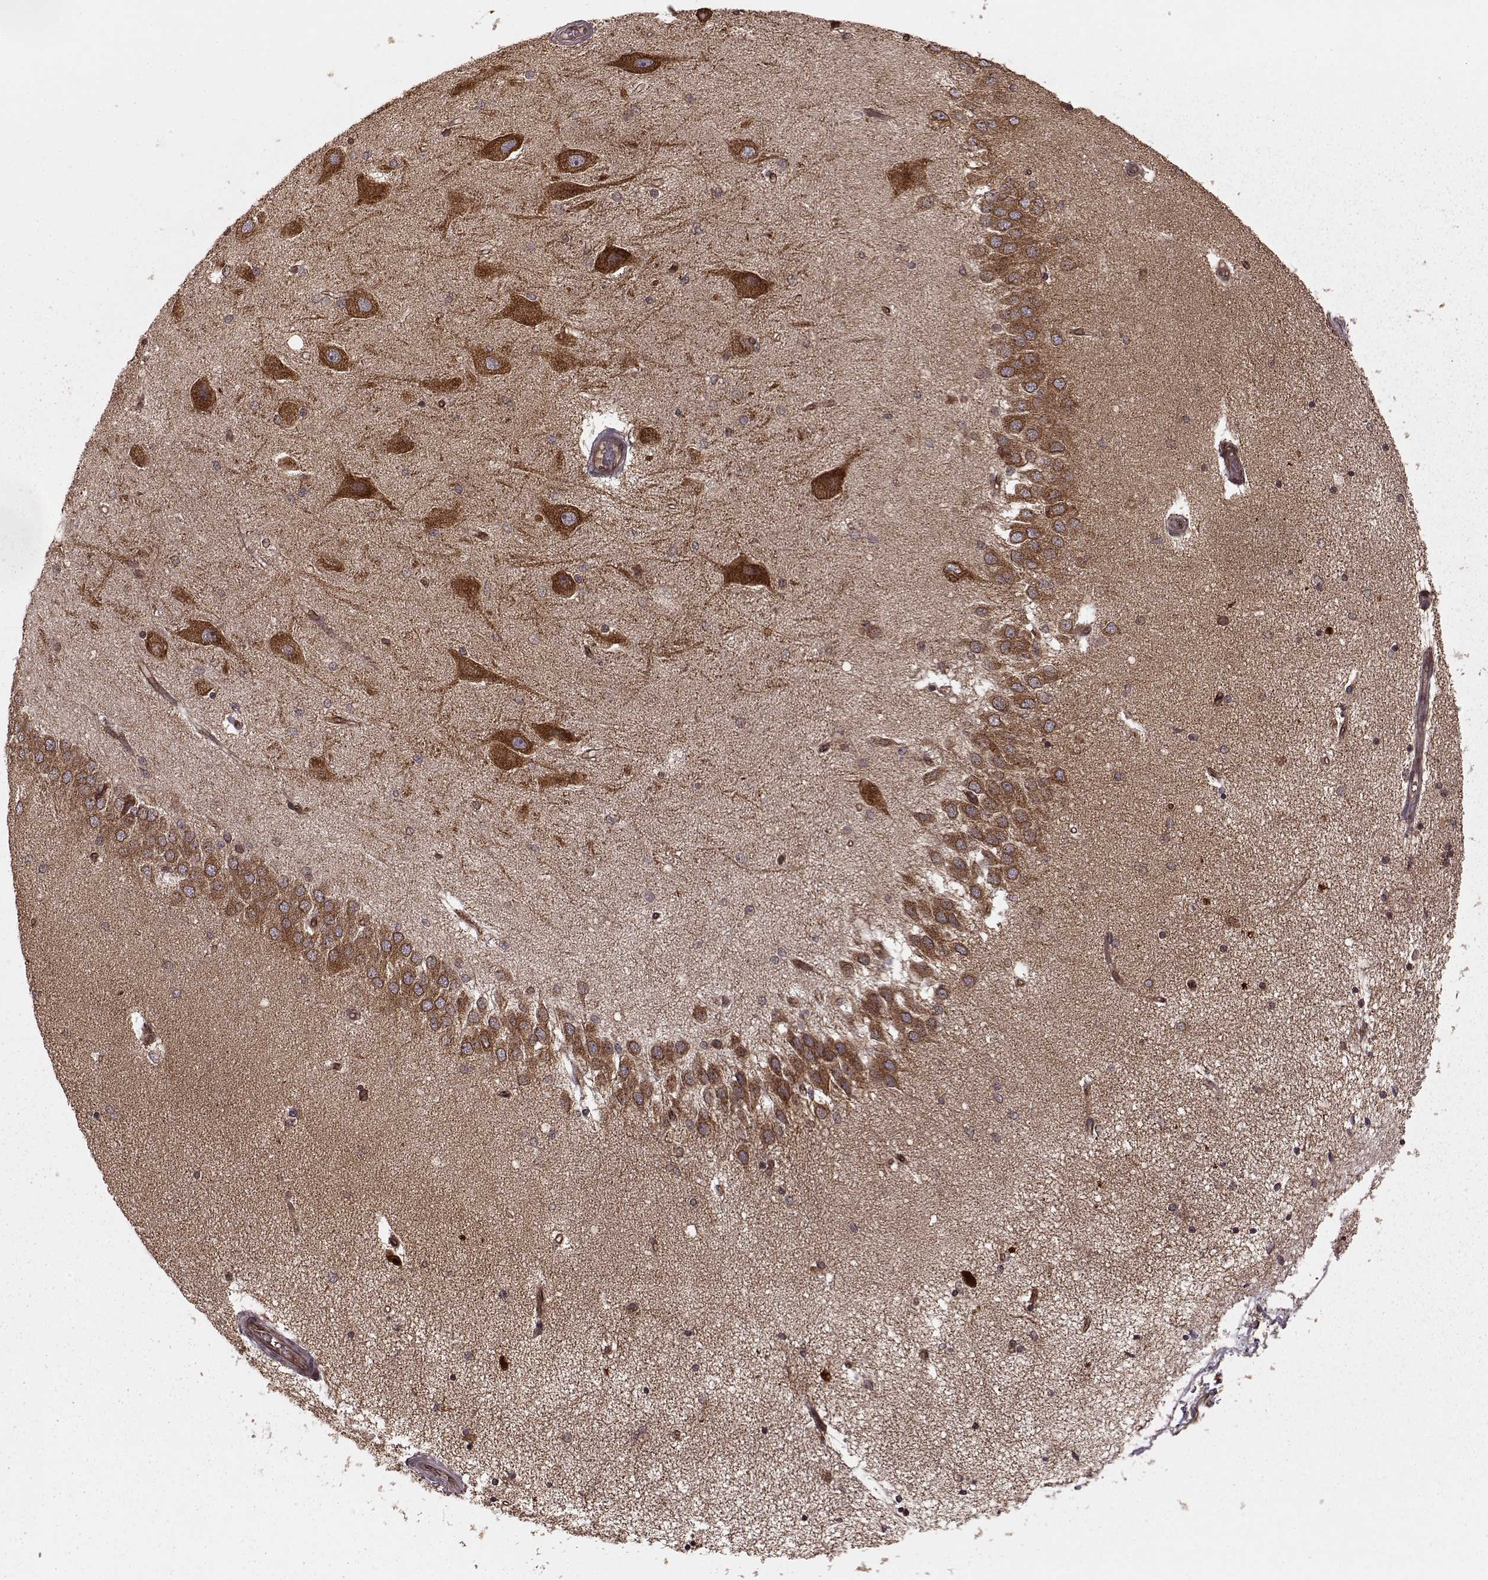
{"staining": {"intensity": "strong", "quantity": ">75%", "location": "cytoplasmic/membranous"}, "tissue": "hippocampus", "cell_type": "Glial cells", "image_type": "normal", "snomed": [{"axis": "morphology", "description": "Normal tissue, NOS"}, {"axis": "topography", "description": "Hippocampus"}], "caption": "About >75% of glial cells in unremarkable hippocampus display strong cytoplasmic/membranous protein positivity as visualized by brown immunohistochemical staining.", "gene": "AGPAT1", "patient": {"sex": "female", "age": 54}}